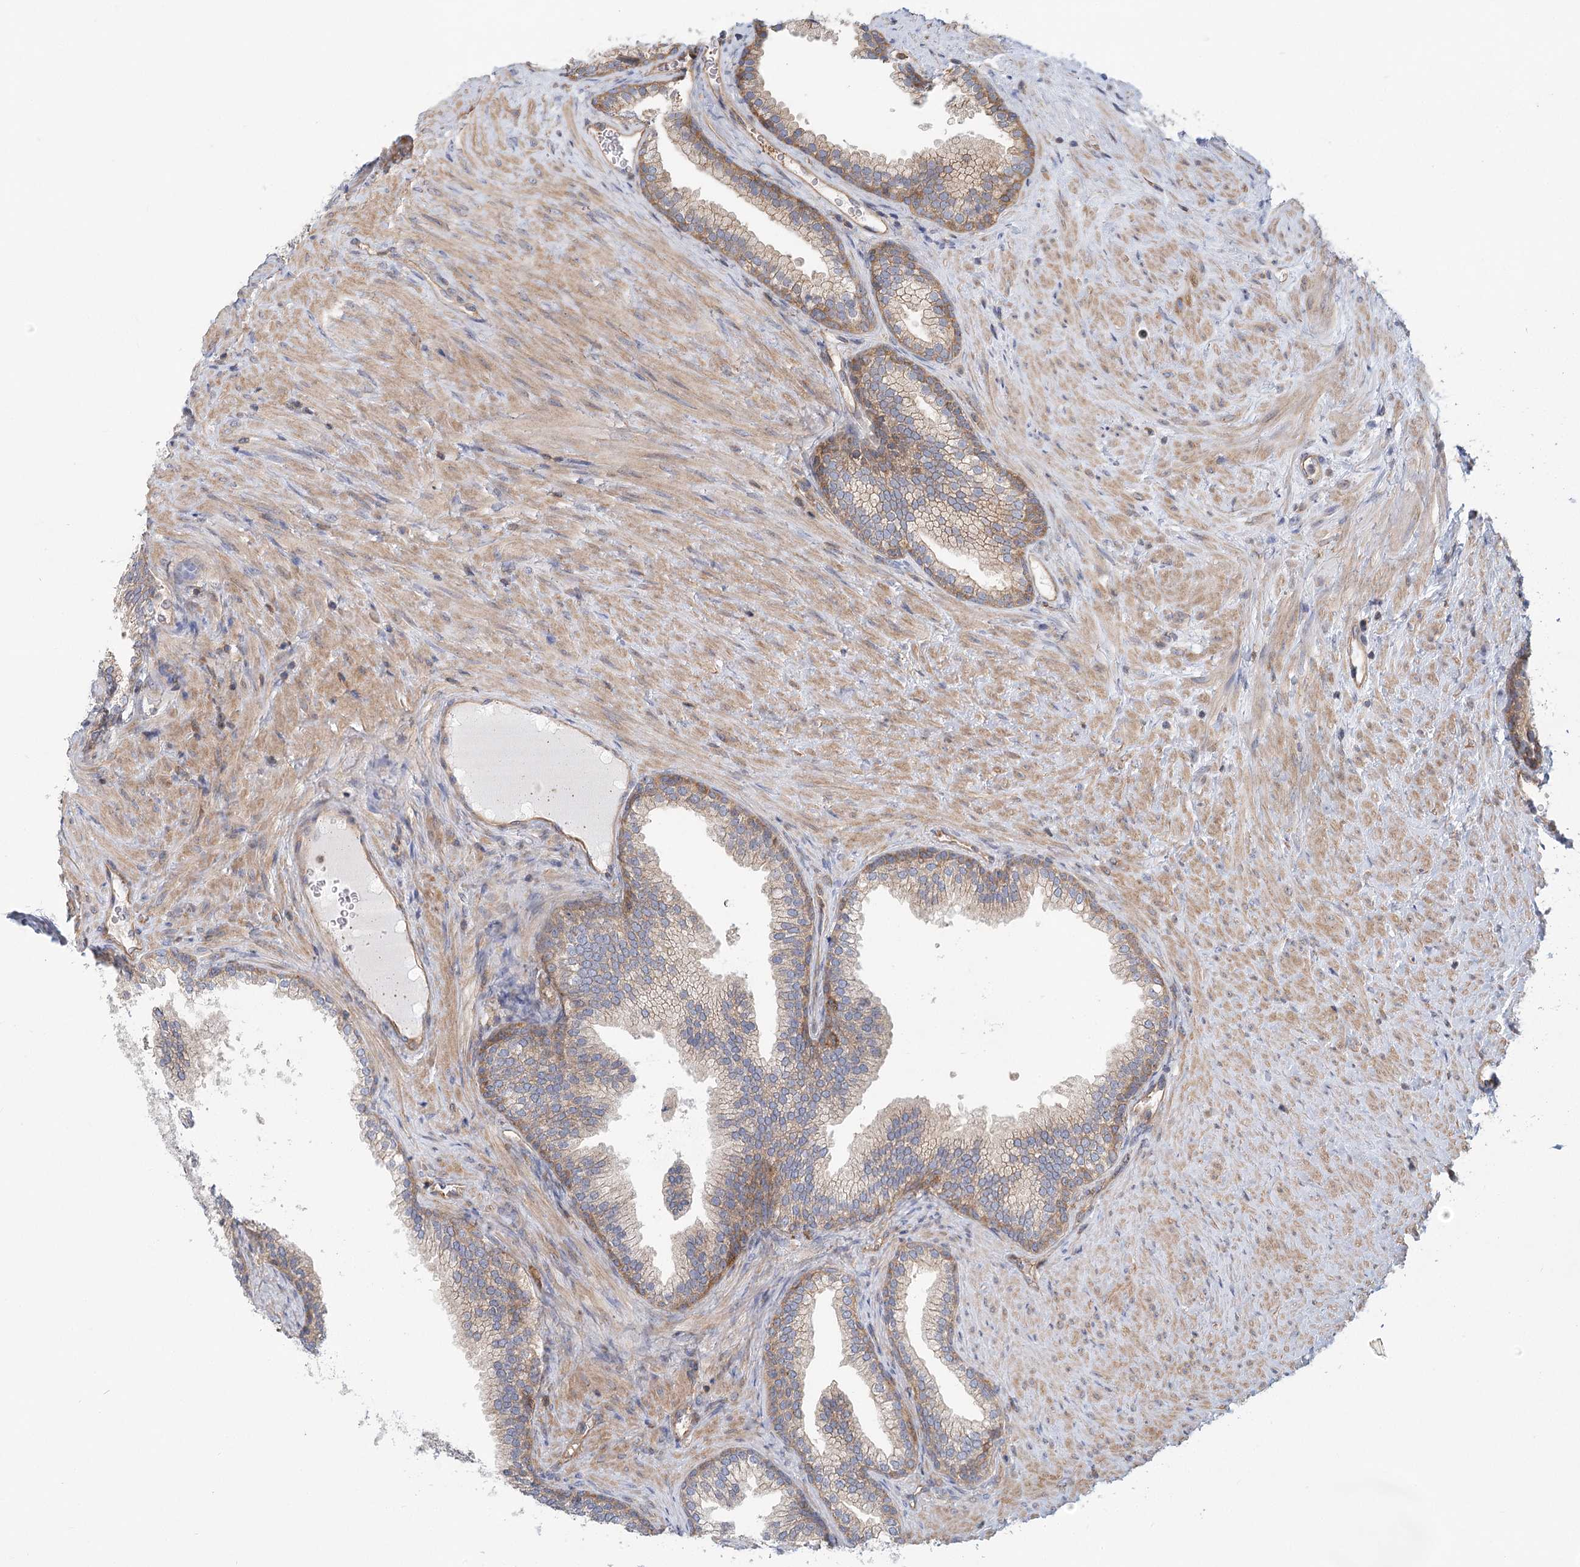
{"staining": {"intensity": "moderate", "quantity": "25%-75%", "location": "cytoplasmic/membranous"}, "tissue": "prostate", "cell_type": "Glandular cells", "image_type": "normal", "snomed": [{"axis": "morphology", "description": "Normal tissue, NOS"}, {"axis": "topography", "description": "Prostate"}], "caption": "Prostate stained for a protein reveals moderate cytoplasmic/membranous positivity in glandular cells. The protein is shown in brown color, while the nuclei are stained blue.", "gene": "UMPS", "patient": {"sex": "male", "age": 76}}